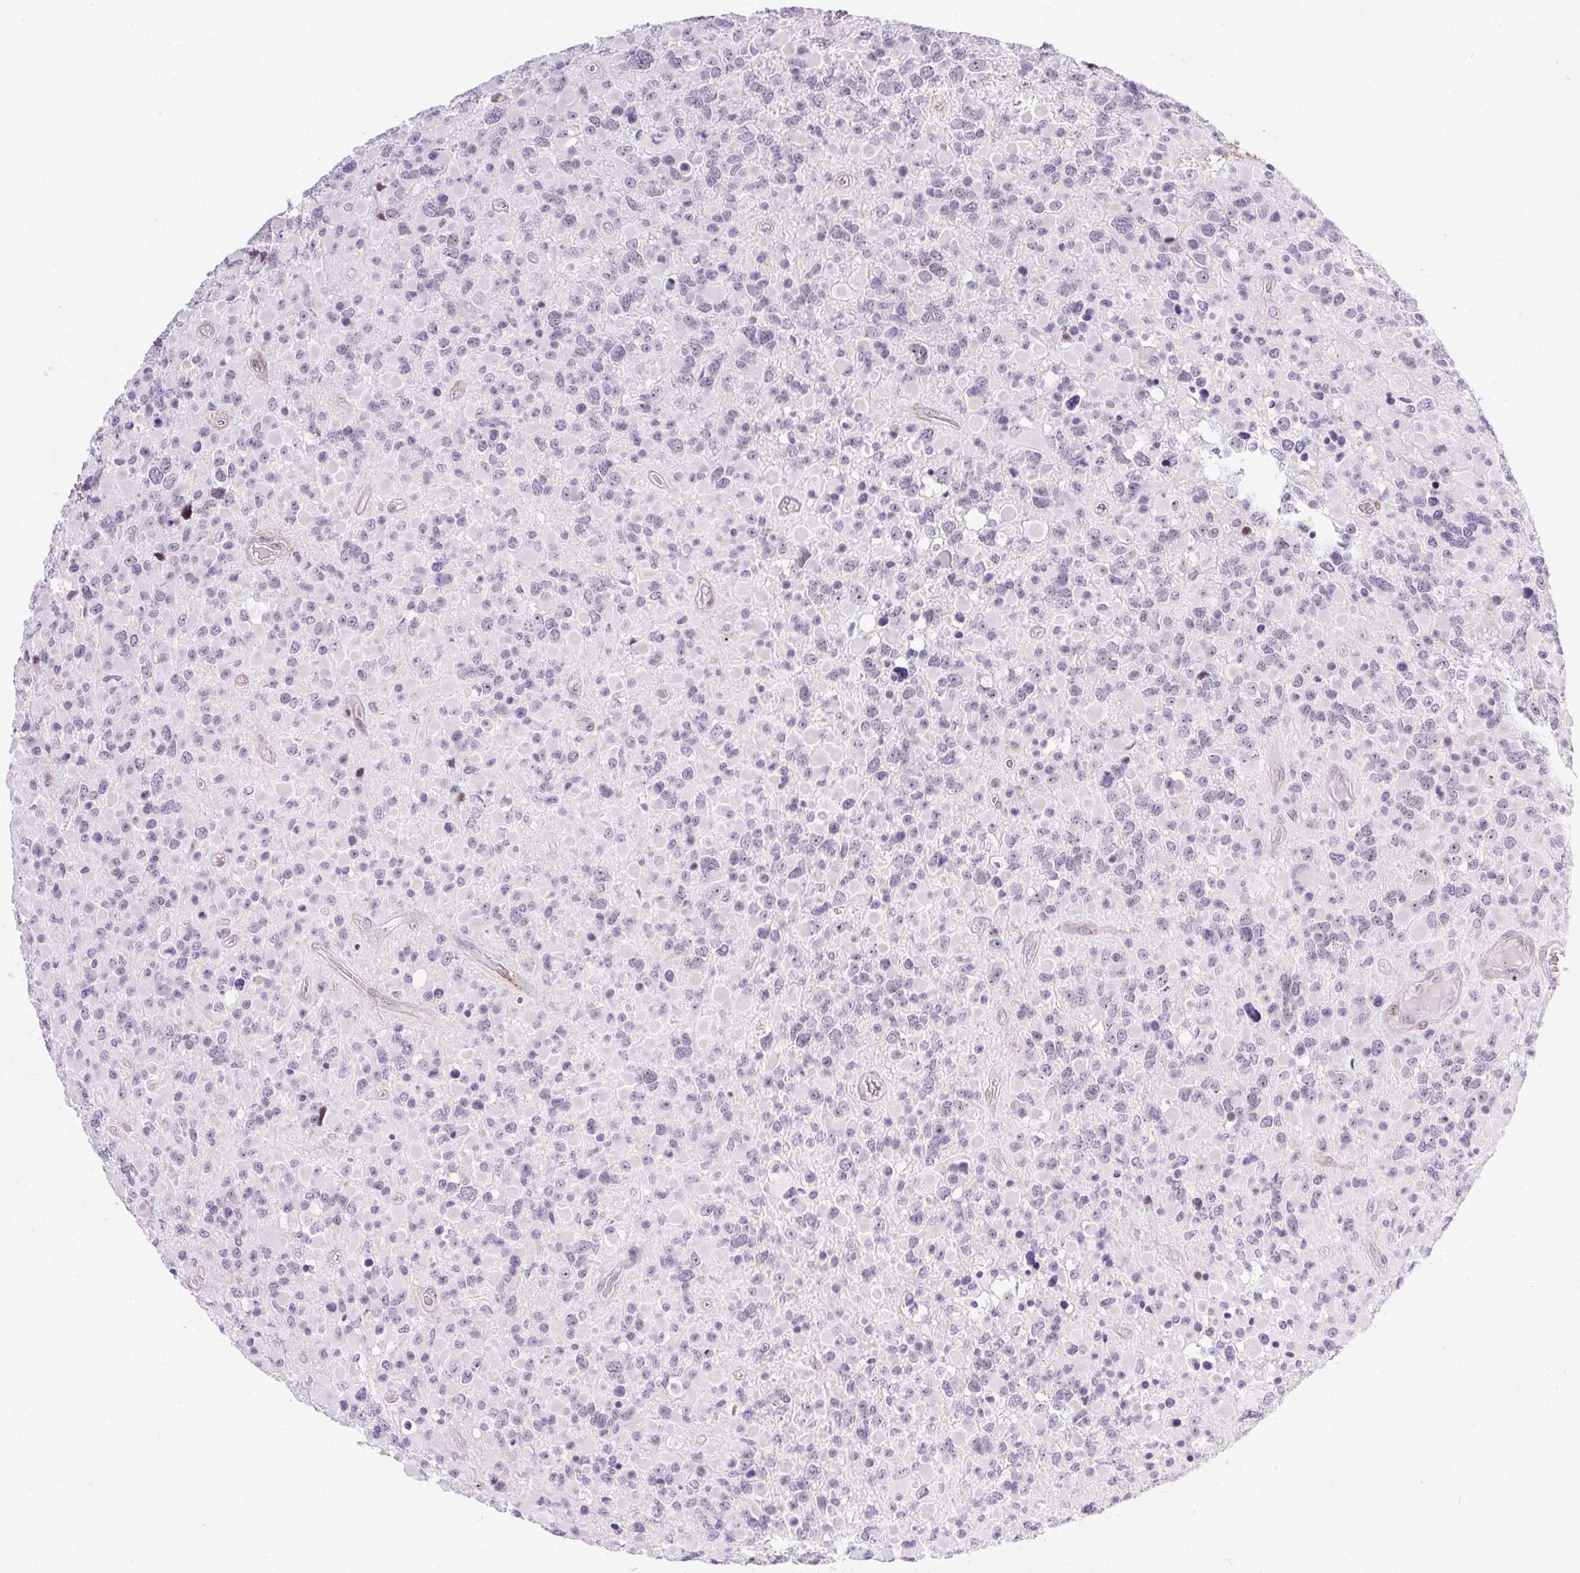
{"staining": {"intensity": "negative", "quantity": "none", "location": "none"}, "tissue": "glioma", "cell_type": "Tumor cells", "image_type": "cancer", "snomed": [{"axis": "morphology", "description": "Glioma, malignant, High grade"}, {"axis": "topography", "description": "Brain"}], "caption": "A micrograph of human high-grade glioma (malignant) is negative for staining in tumor cells.", "gene": "PDZD2", "patient": {"sex": "female", "age": 40}}